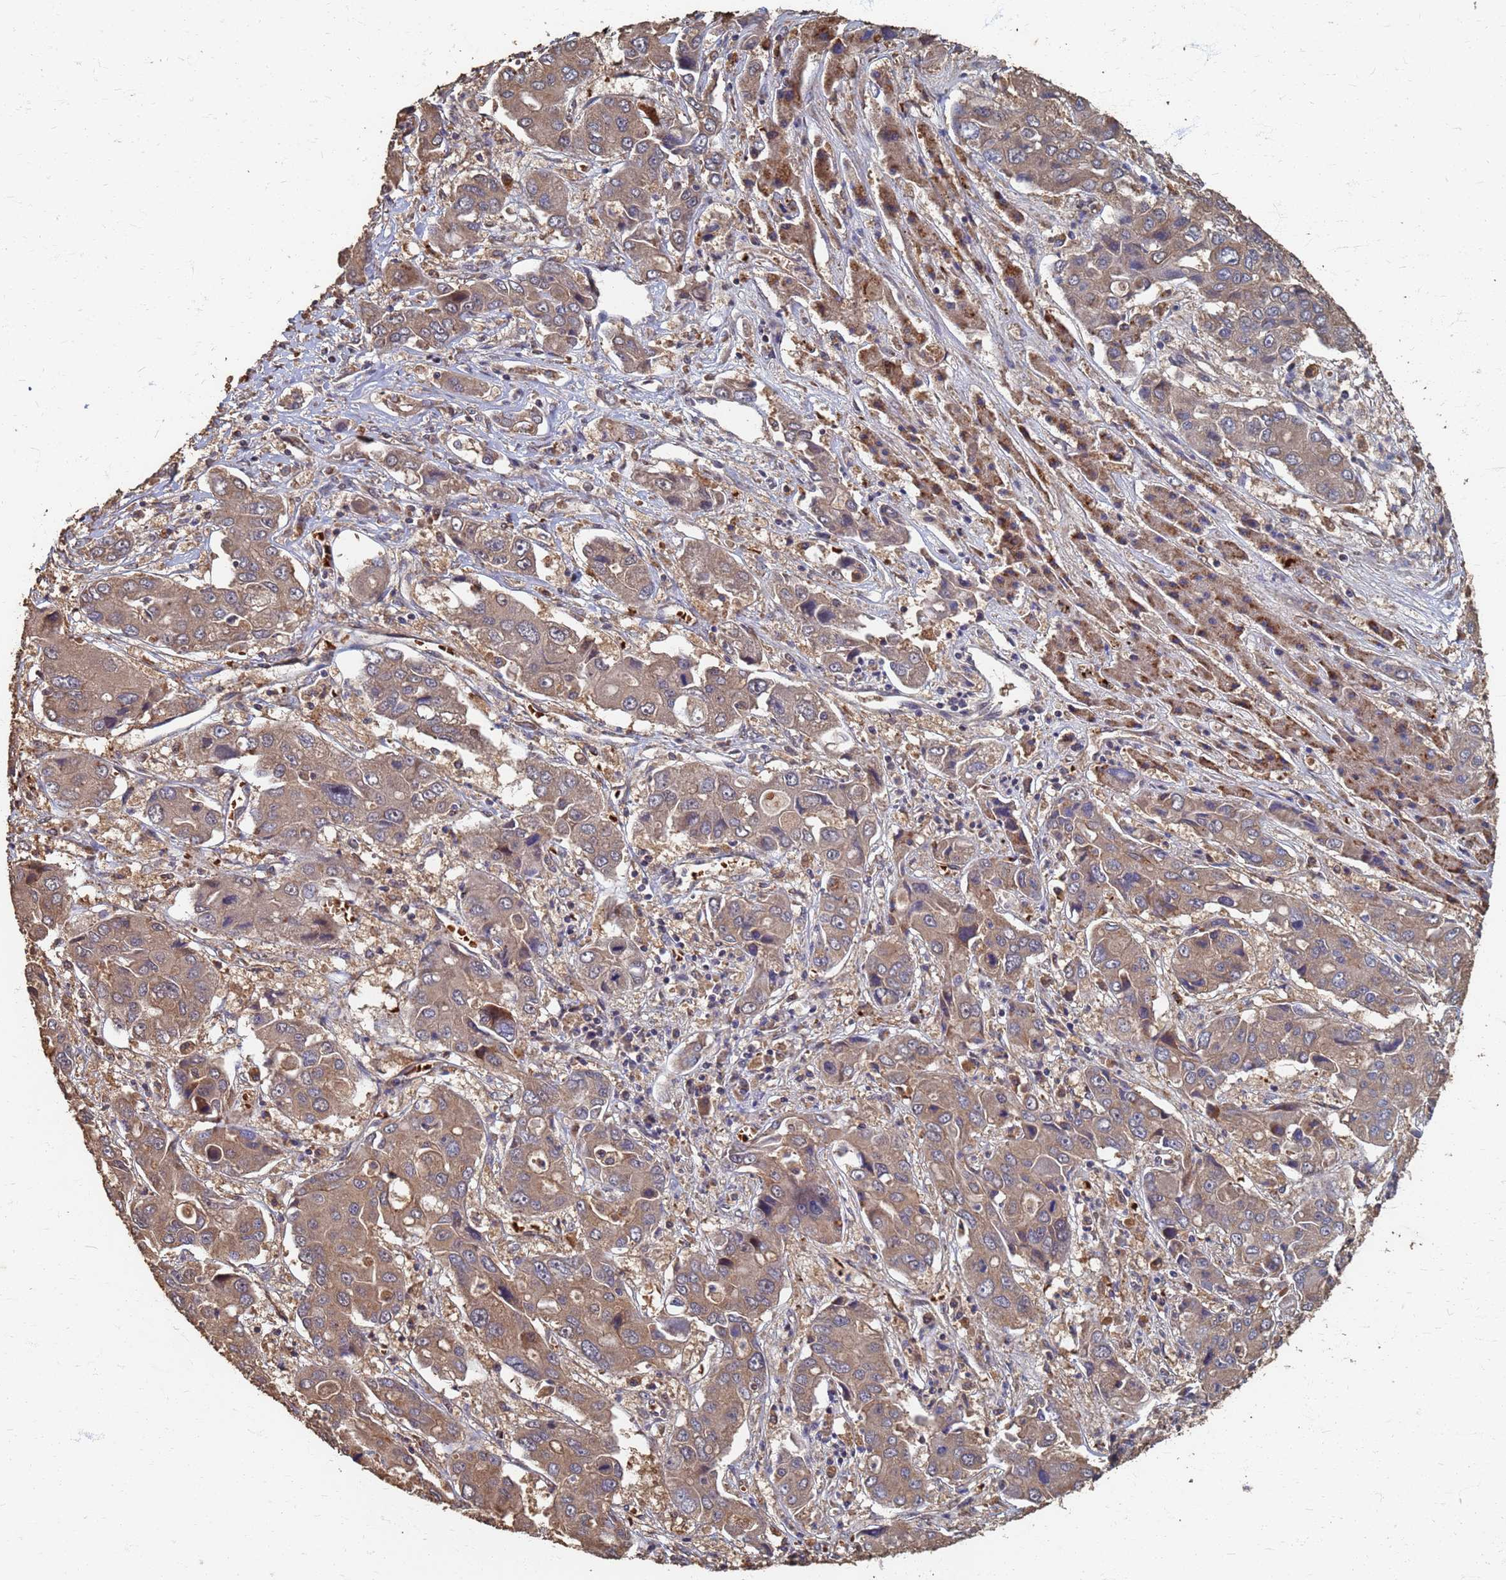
{"staining": {"intensity": "moderate", "quantity": ">75%", "location": "cytoplasmic/membranous"}, "tissue": "liver cancer", "cell_type": "Tumor cells", "image_type": "cancer", "snomed": [{"axis": "morphology", "description": "Cholangiocarcinoma"}, {"axis": "topography", "description": "Liver"}], "caption": "Protein staining shows moderate cytoplasmic/membranous expression in about >75% of tumor cells in cholangiocarcinoma (liver).", "gene": "DPH5", "patient": {"sex": "male", "age": 67}}